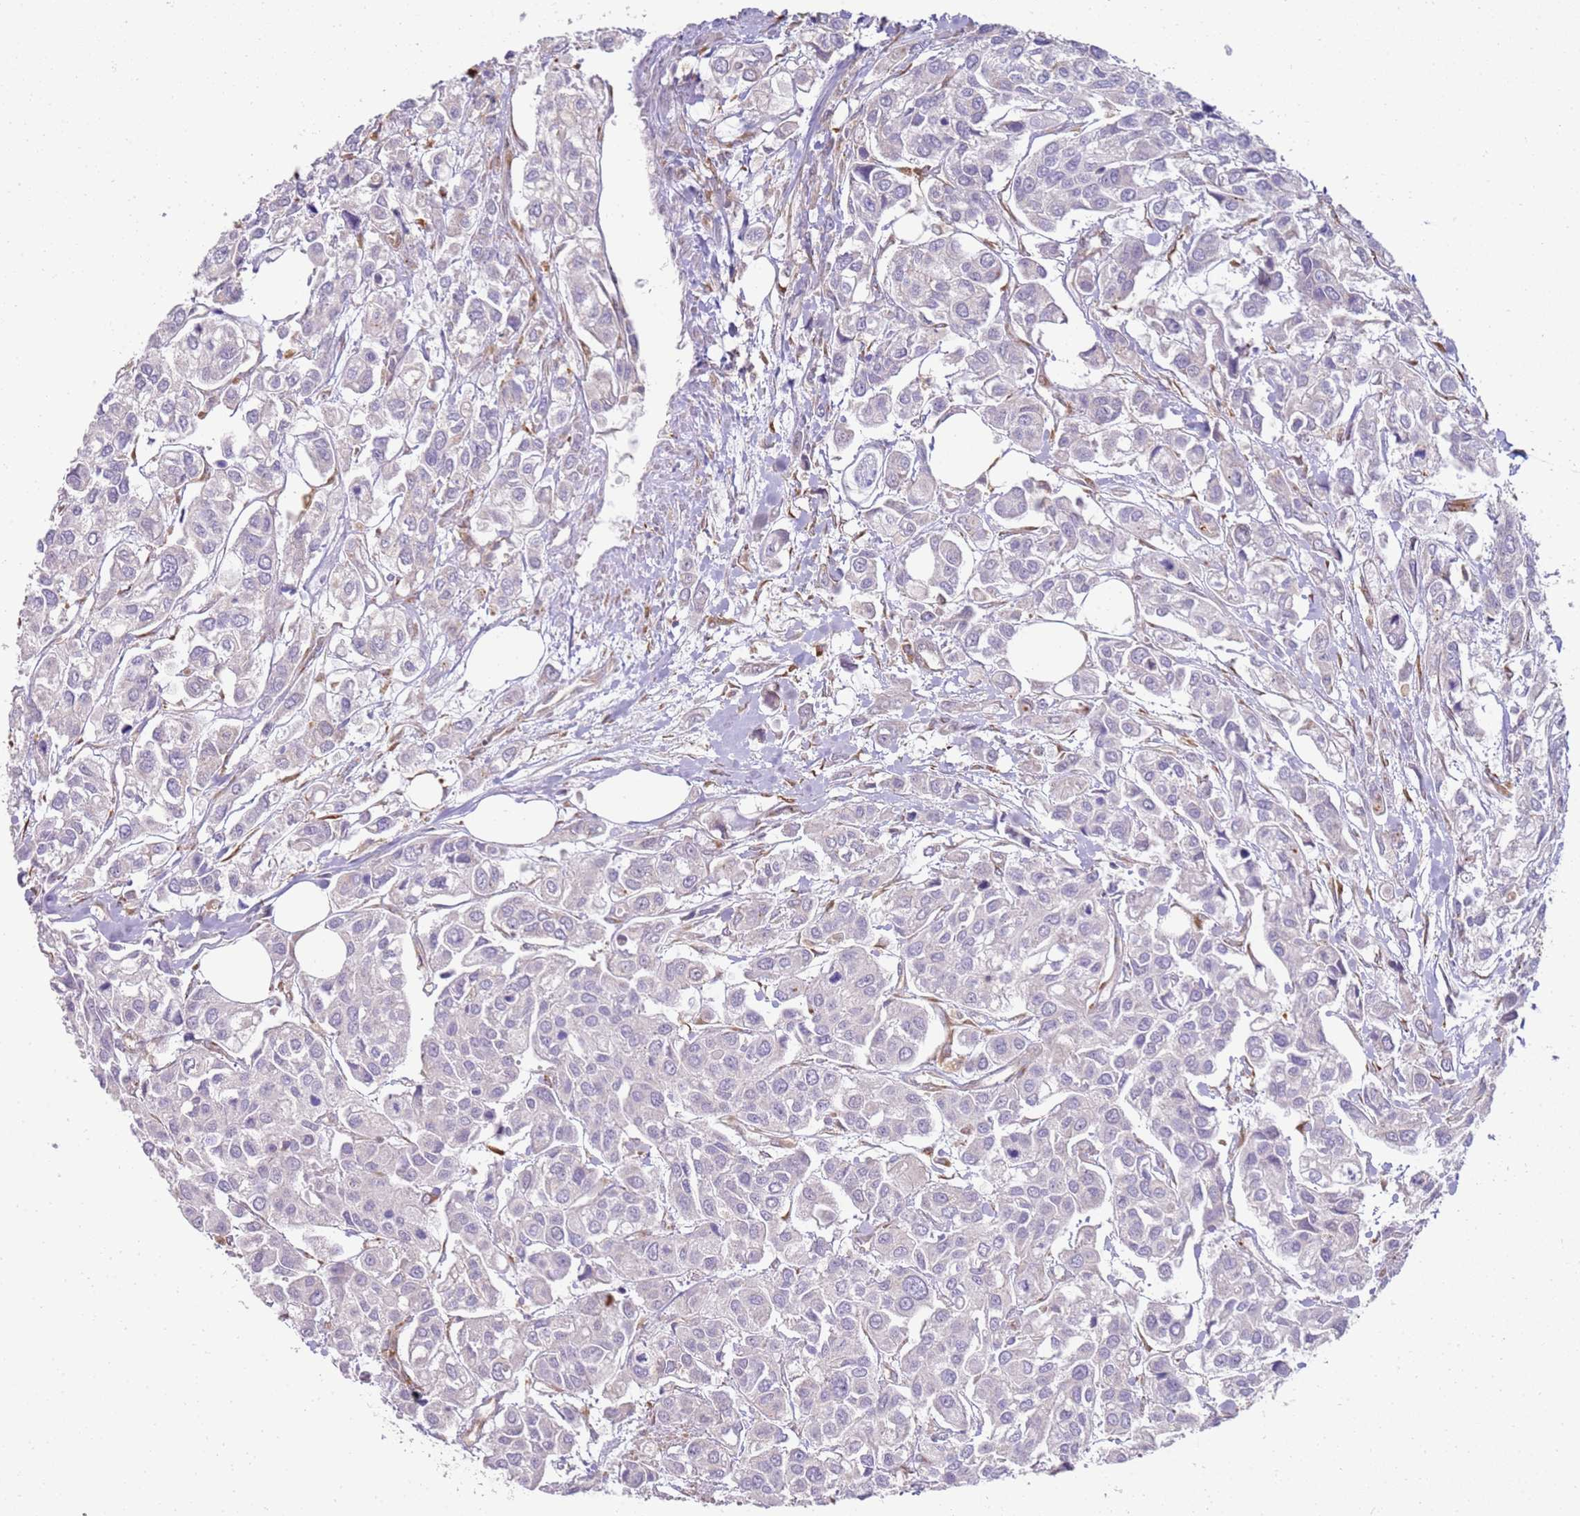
{"staining": {"intensity": "negative", "quantity": "none", "location": "none"}, "tissue": "urothelial cancer", "cell_type": "Tumor cells", "image_type": "cancer", "snomed": [{"axis": "morphology", "description": "Urothelial carcinoma, High grade"}, {"axis": "topography", "description": "Urinary bladder"}], "caption": "There is no significant staining in tumor cells of urothelial cancer.", "gene": "GRAP", "patient": {"sex": "male", "age": 67}}